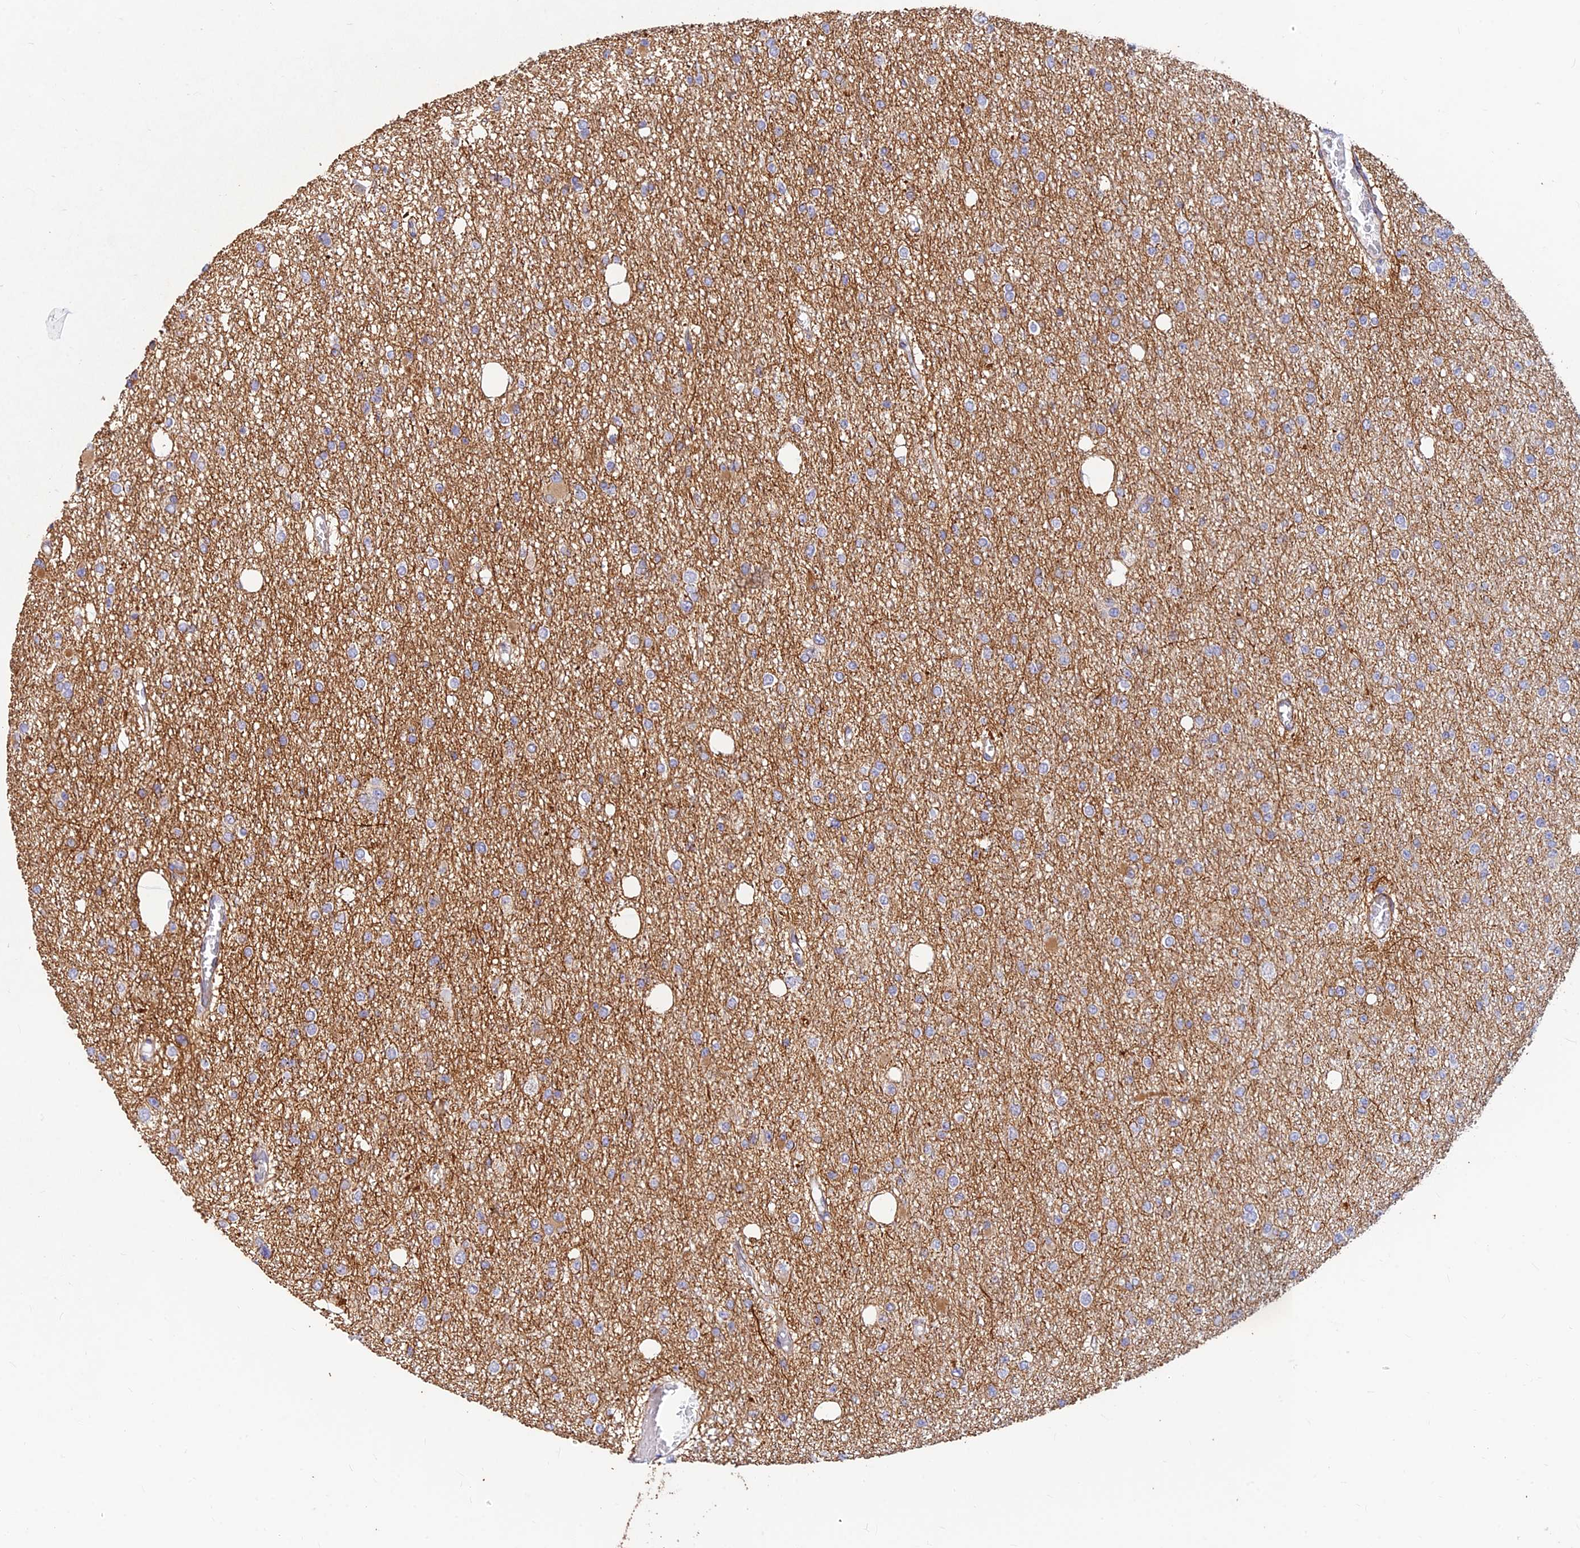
{"staining": {"intensity": "moderate", "quantity": "<25%", "location": "cytoplasmic/membranous"}, "tissue": "glioma", "cell_type": "Tumor cells", "image_type": "cancer", "snomed": [{"axis": "morphology", "description": "Glioma, malignant, Low grade"}, {"axis": "topography", "description": "Brain"}], "caption": "Glioma stained with immunohistochemistry exhibits moderate cytoplasmic/membranous positivity in approximately <25% of tumor cells.", "gene": "ALDH1L2", "patient": {"sex": "female", "age": 22}}